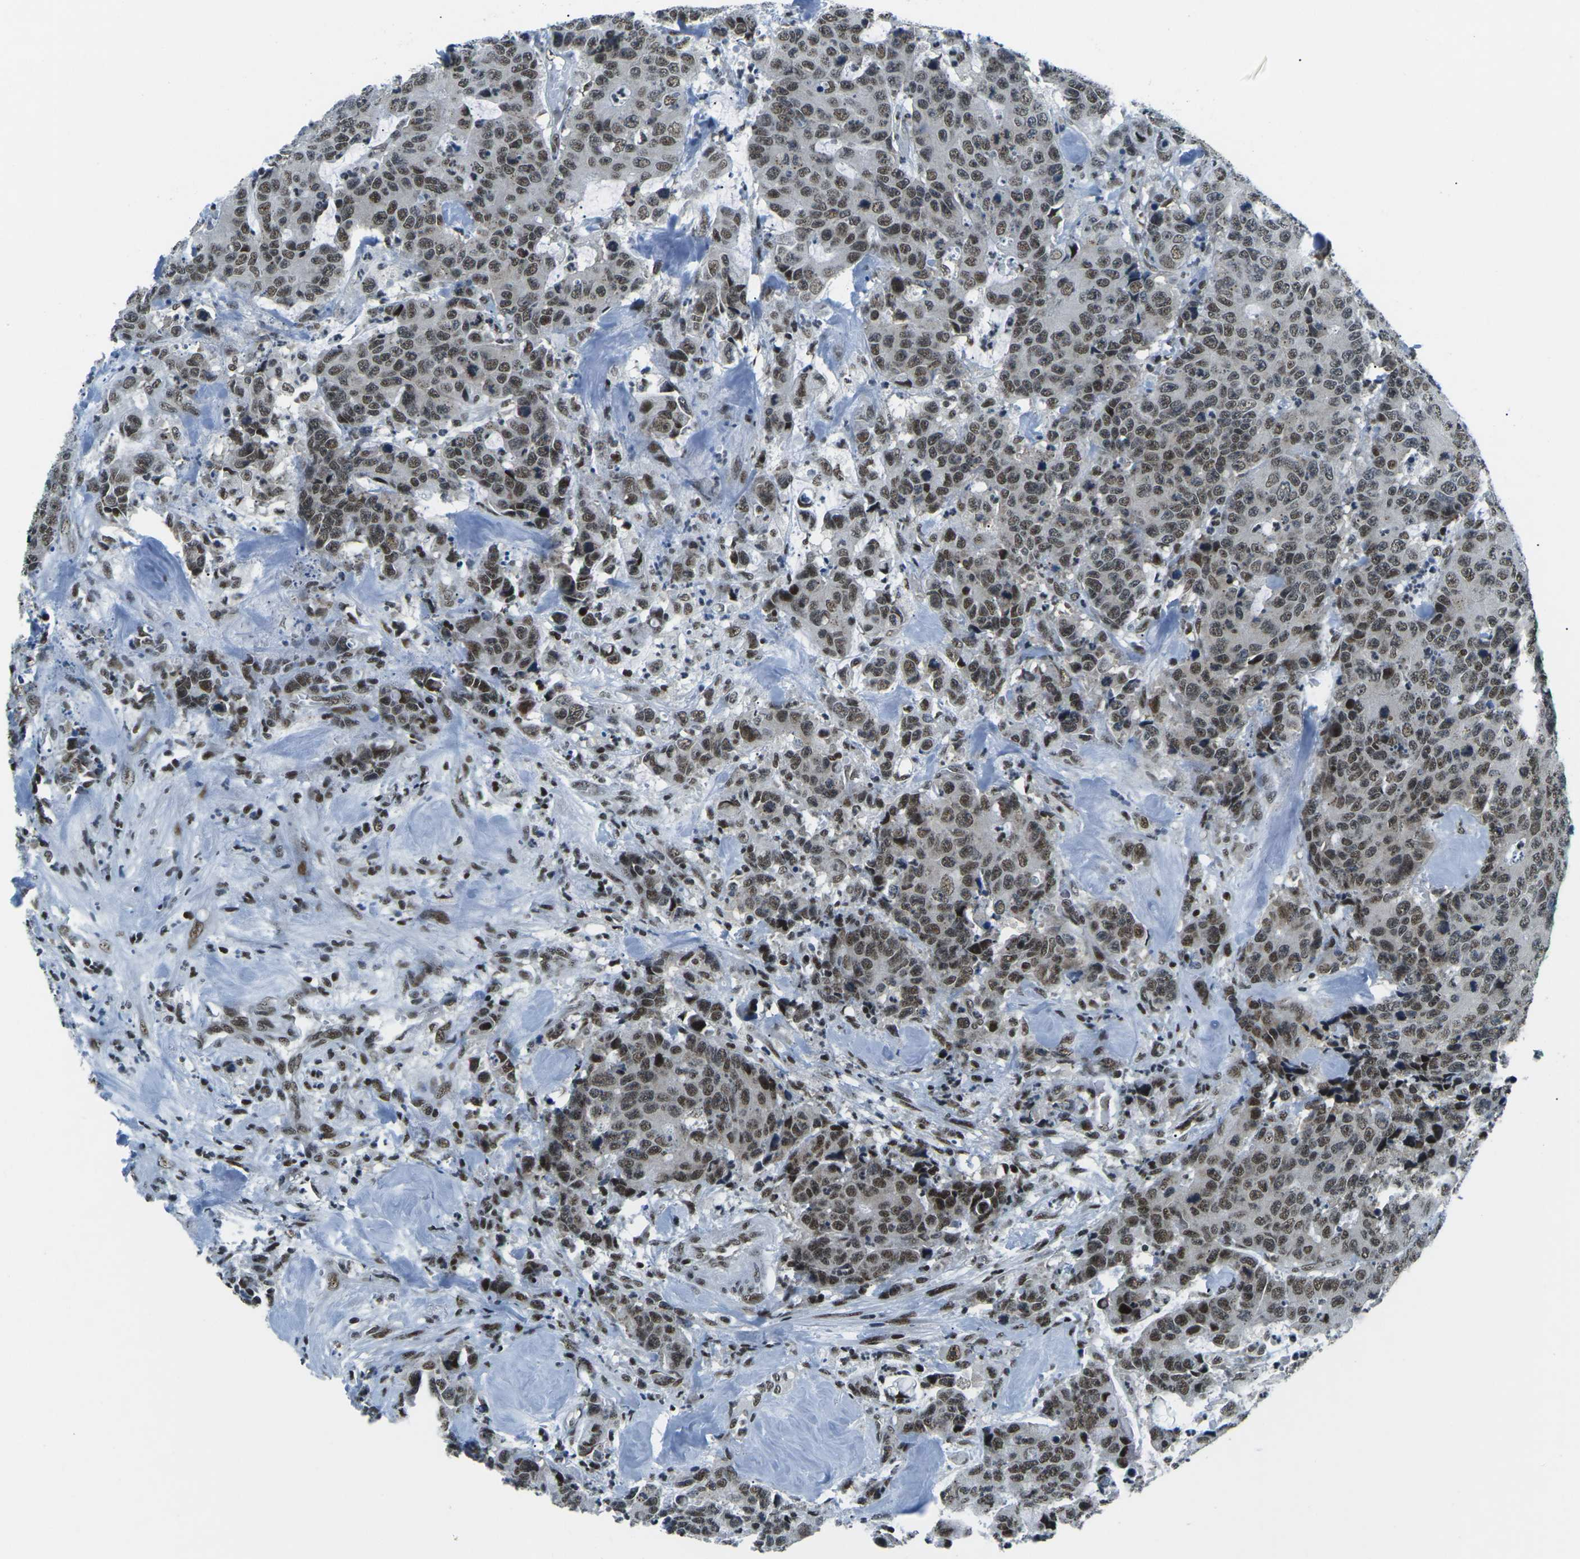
{"staining": {"intensity": "moderate", "quantity": ">75%", "location": "nuclear"}, "tissue": "colorectal cancer", "cell_type": "Tumor cells", "image_type": "cancer", "snomed": [{"axis": "morphology", "description": "Adenocarcinoma, NOS"}, {"axis": "topography", "description": "Colon"}], "caption": "Protein expression analysis of human colorectal cancer reveals moderate nuclear expression in about >75% of tumor cells.", "gene": "RBL2", "patient": {"sex": "female", "age": 86}}